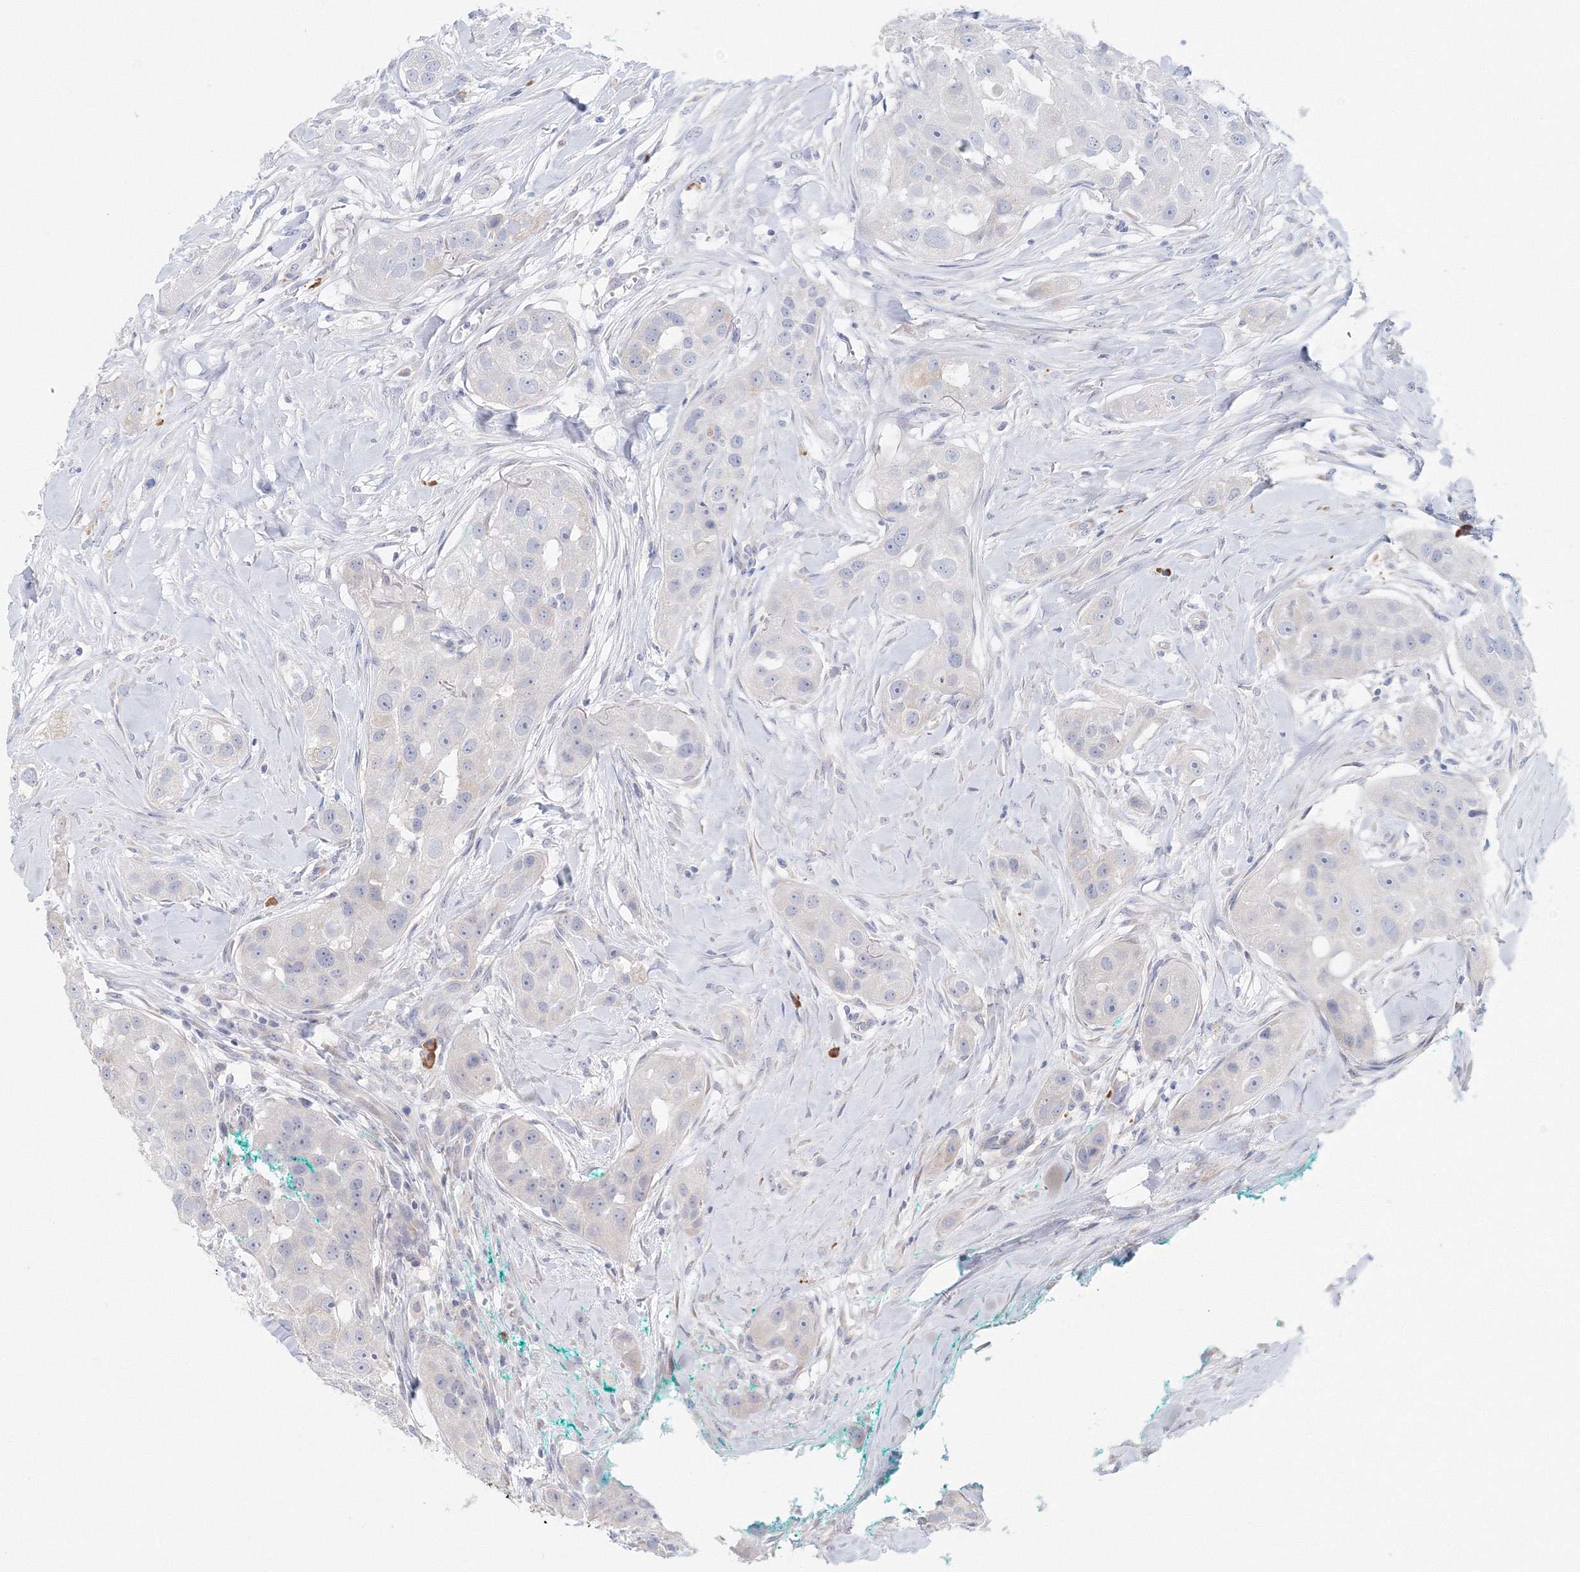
{"staining": {"intensity": "negative", "quantity": "none", "location": "none"}, "tissue": "head and neck cancer", "cell_type": "Tumor cells", "image_type": "cancer", "snomed": [{"axis": "morphology", "description": "Normal tissue, NOS"}, {"axis": "morphology", "description": "Squamous cell carcinoma, NOS"}, {"axis": "topography", "description": "Skeletal muscle"}, {"axis": "topography", "description": "Head-Neck"}], "caption": "The histopathology image reveals no significant positivity in tumor cells of head and neck squamous cell carcinoma.", "gene": "VSIG1", "patient": {"sex": "male", "age": 51}}